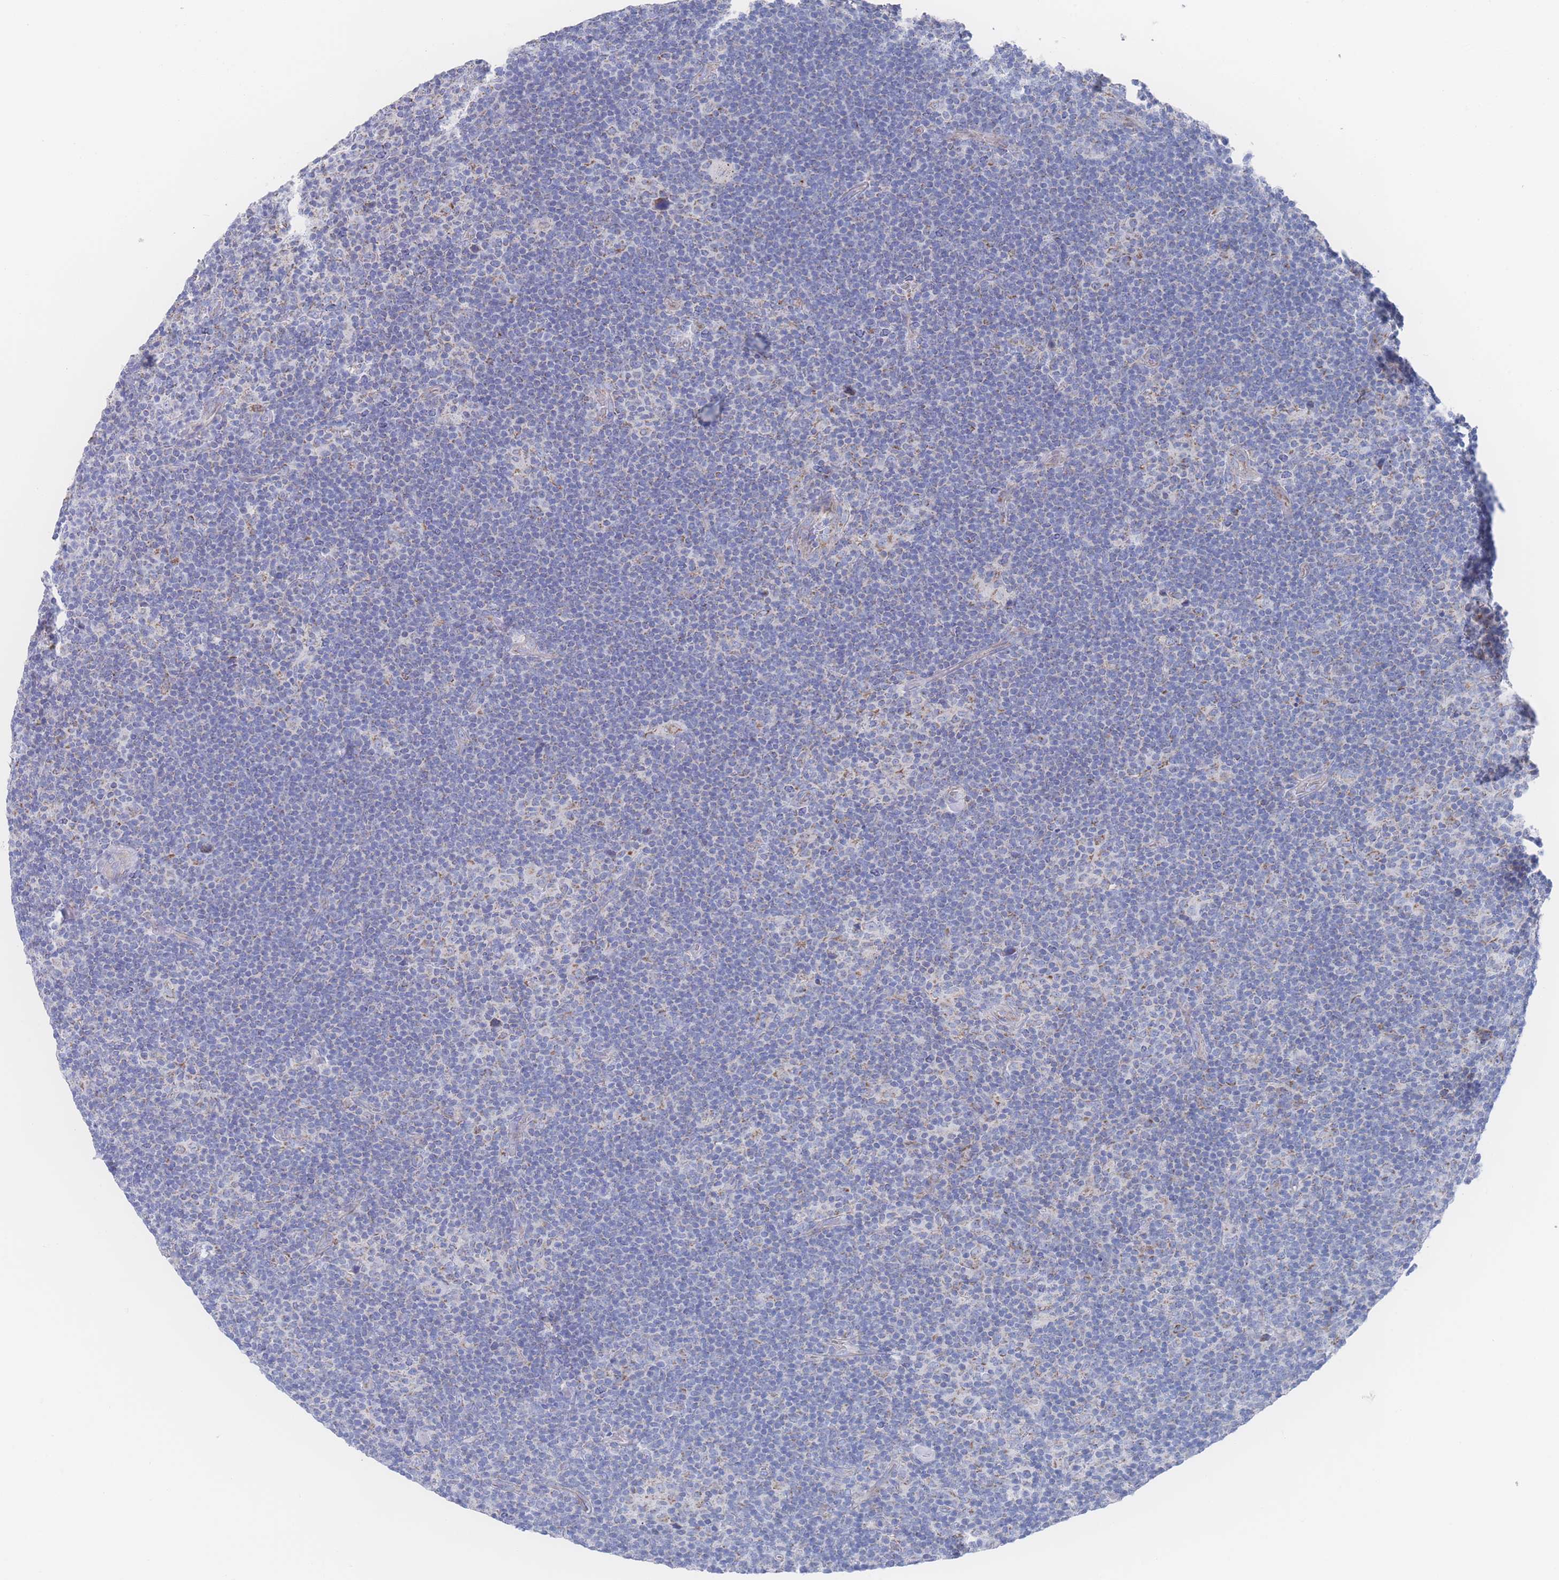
{"staining": {"intensity": "weak", "quantity": "<25%", "location": "cytoplasmic/membranous"}, "tissue": "lymphoma", "cell_type": "Tumor cells", "image_type": "cancer", "snomed": [{"axis": "morphology", "description": "Hodgkin's disease, NOS"}, {"axis": "topography", "description": "Lymph node"}], "caption": "An image of human Hodgkin's disease is negative for staining in tumor cells.", "gene": "SNPH", "patient": {"sex": "female", "age": 57}}